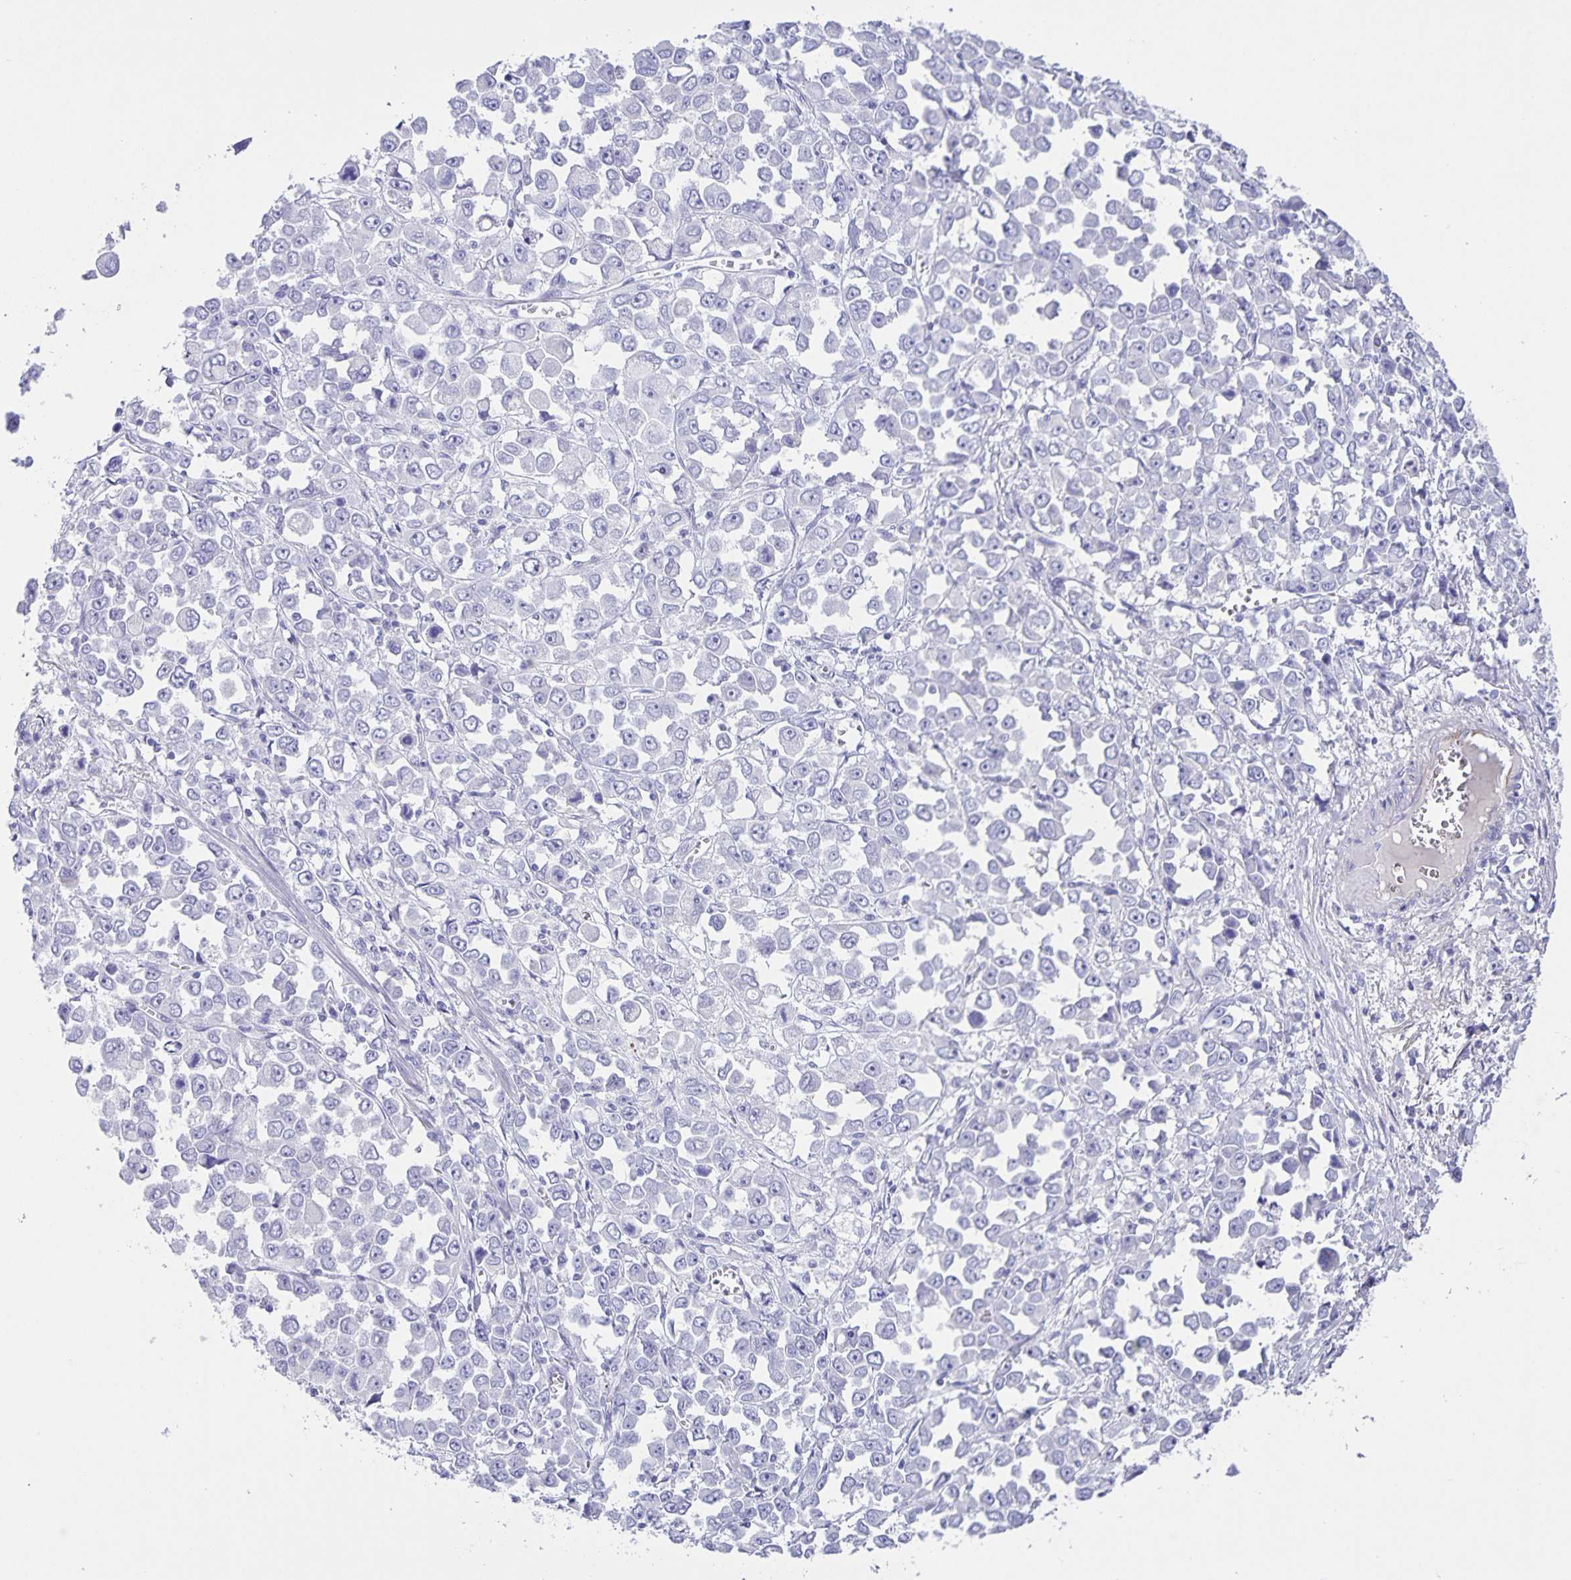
{"staining": {"intensity": "negative", "quantity": "none", "location": "none"}, "tissue": "stomach cancer", "cell_type": "Tumor cells", "image_type": "cancer", "snomed": [{"axis": "morphology", "description": "Adenocarcinoma, NOS"}, {"axis": "topography", "description": "Stomach, upper"}], "caption": "Tumor cells show no significant protein positivity in stomach cancer.", "gene": "UBQLN3", "patient": {"sex": "male", "age": 70}}